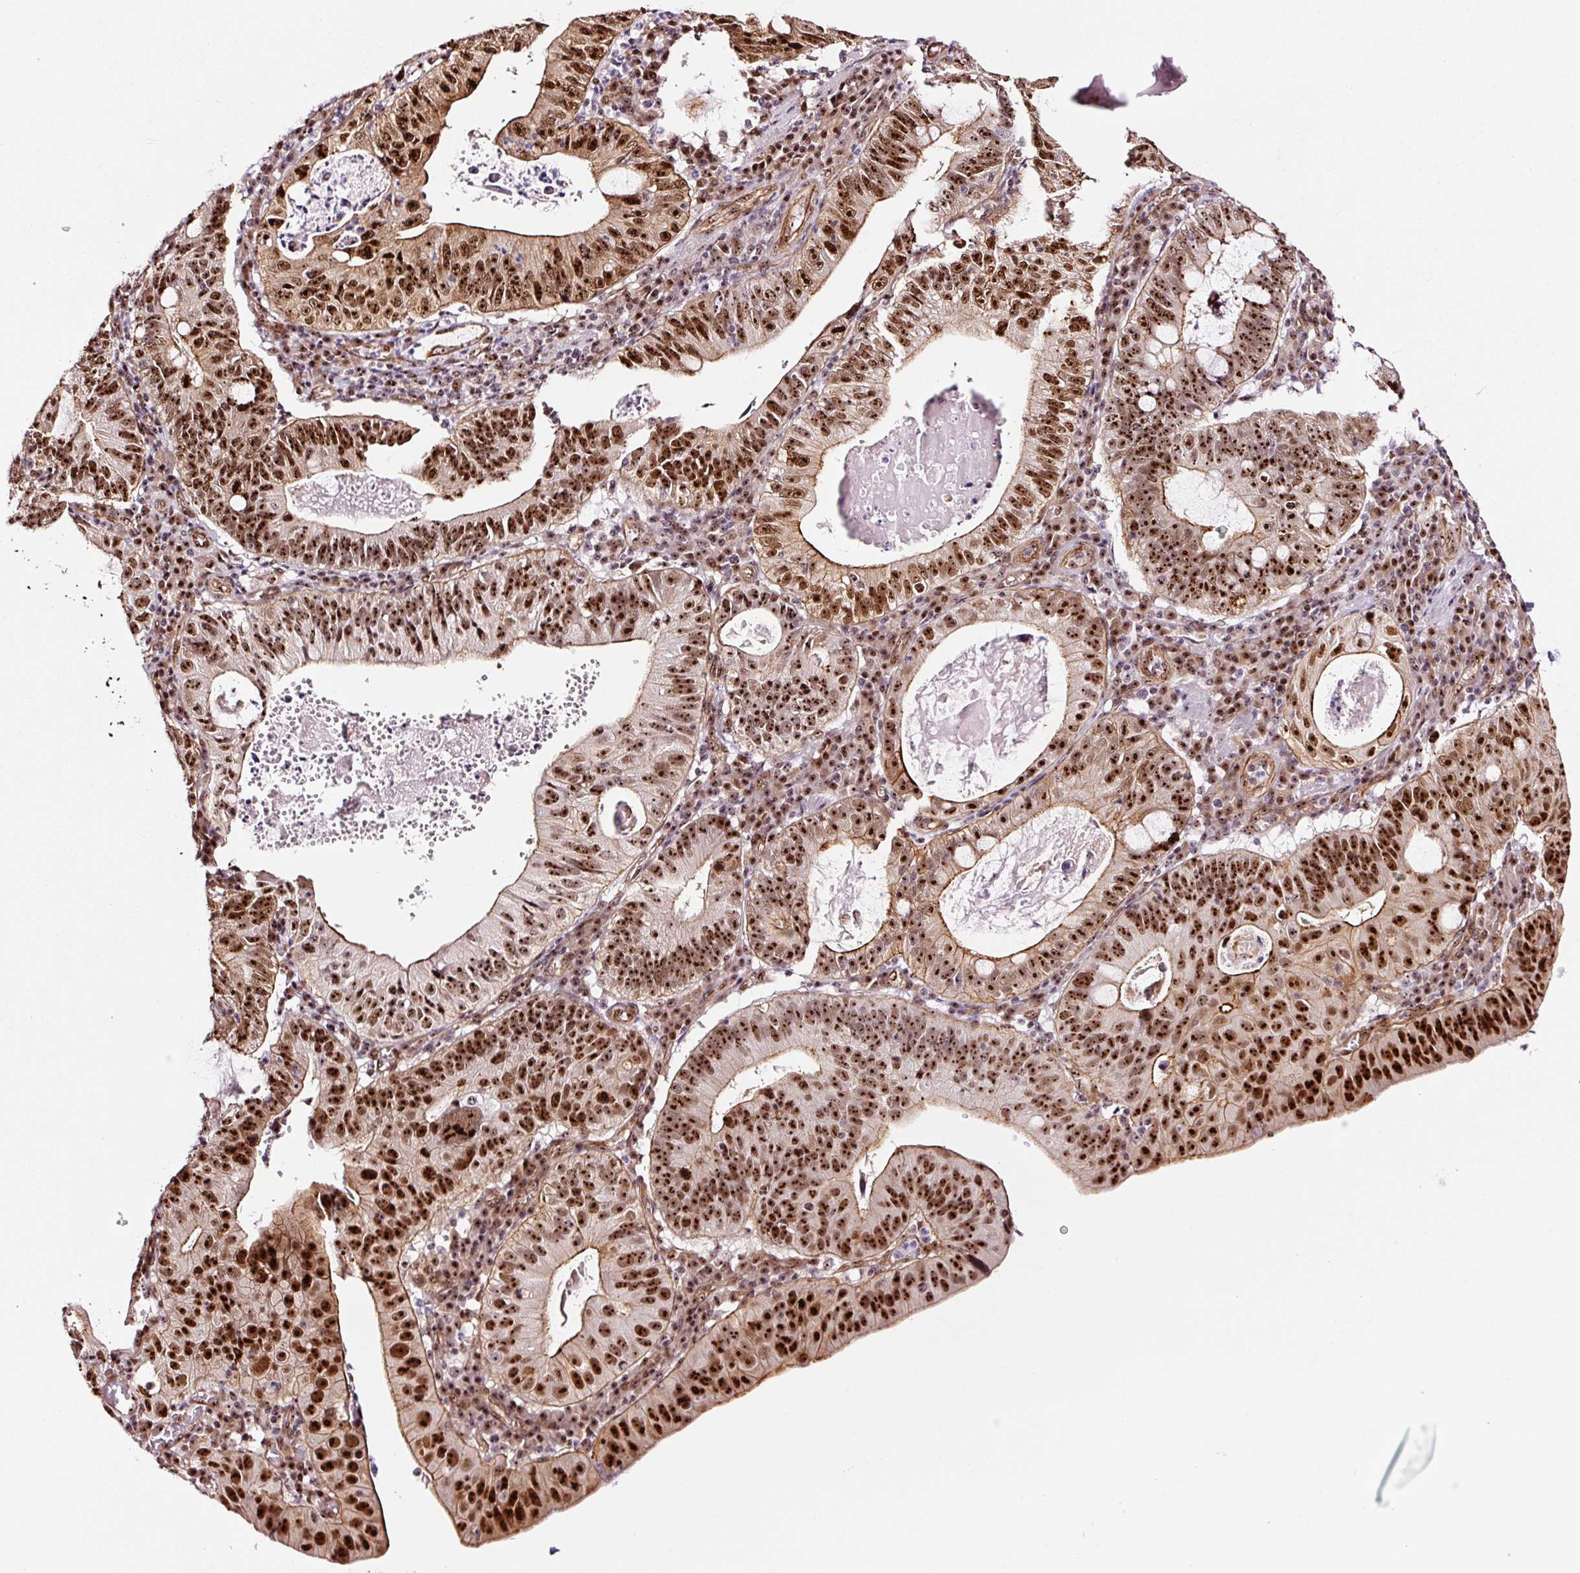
{"staining": {"intensity": "strong", "quantity": ">75%", "location": "nuclear"}, "tissue": "stomach cancer", "cell_type": "Tumor cells", "image_type": "cancer", "snomed": [{"axis": "morphology", "description": "Adenocarcinoma, NOS"}, {"axis": "topography", "description": "Stomach"}], "caption": "Immunohistochemical staining of human stomach cancer exhibits high levels of strong nuclear positivity in about >75% of tumor cells.", "gene": "GNL3", "patient": {"sex": "male", "age": 59}}